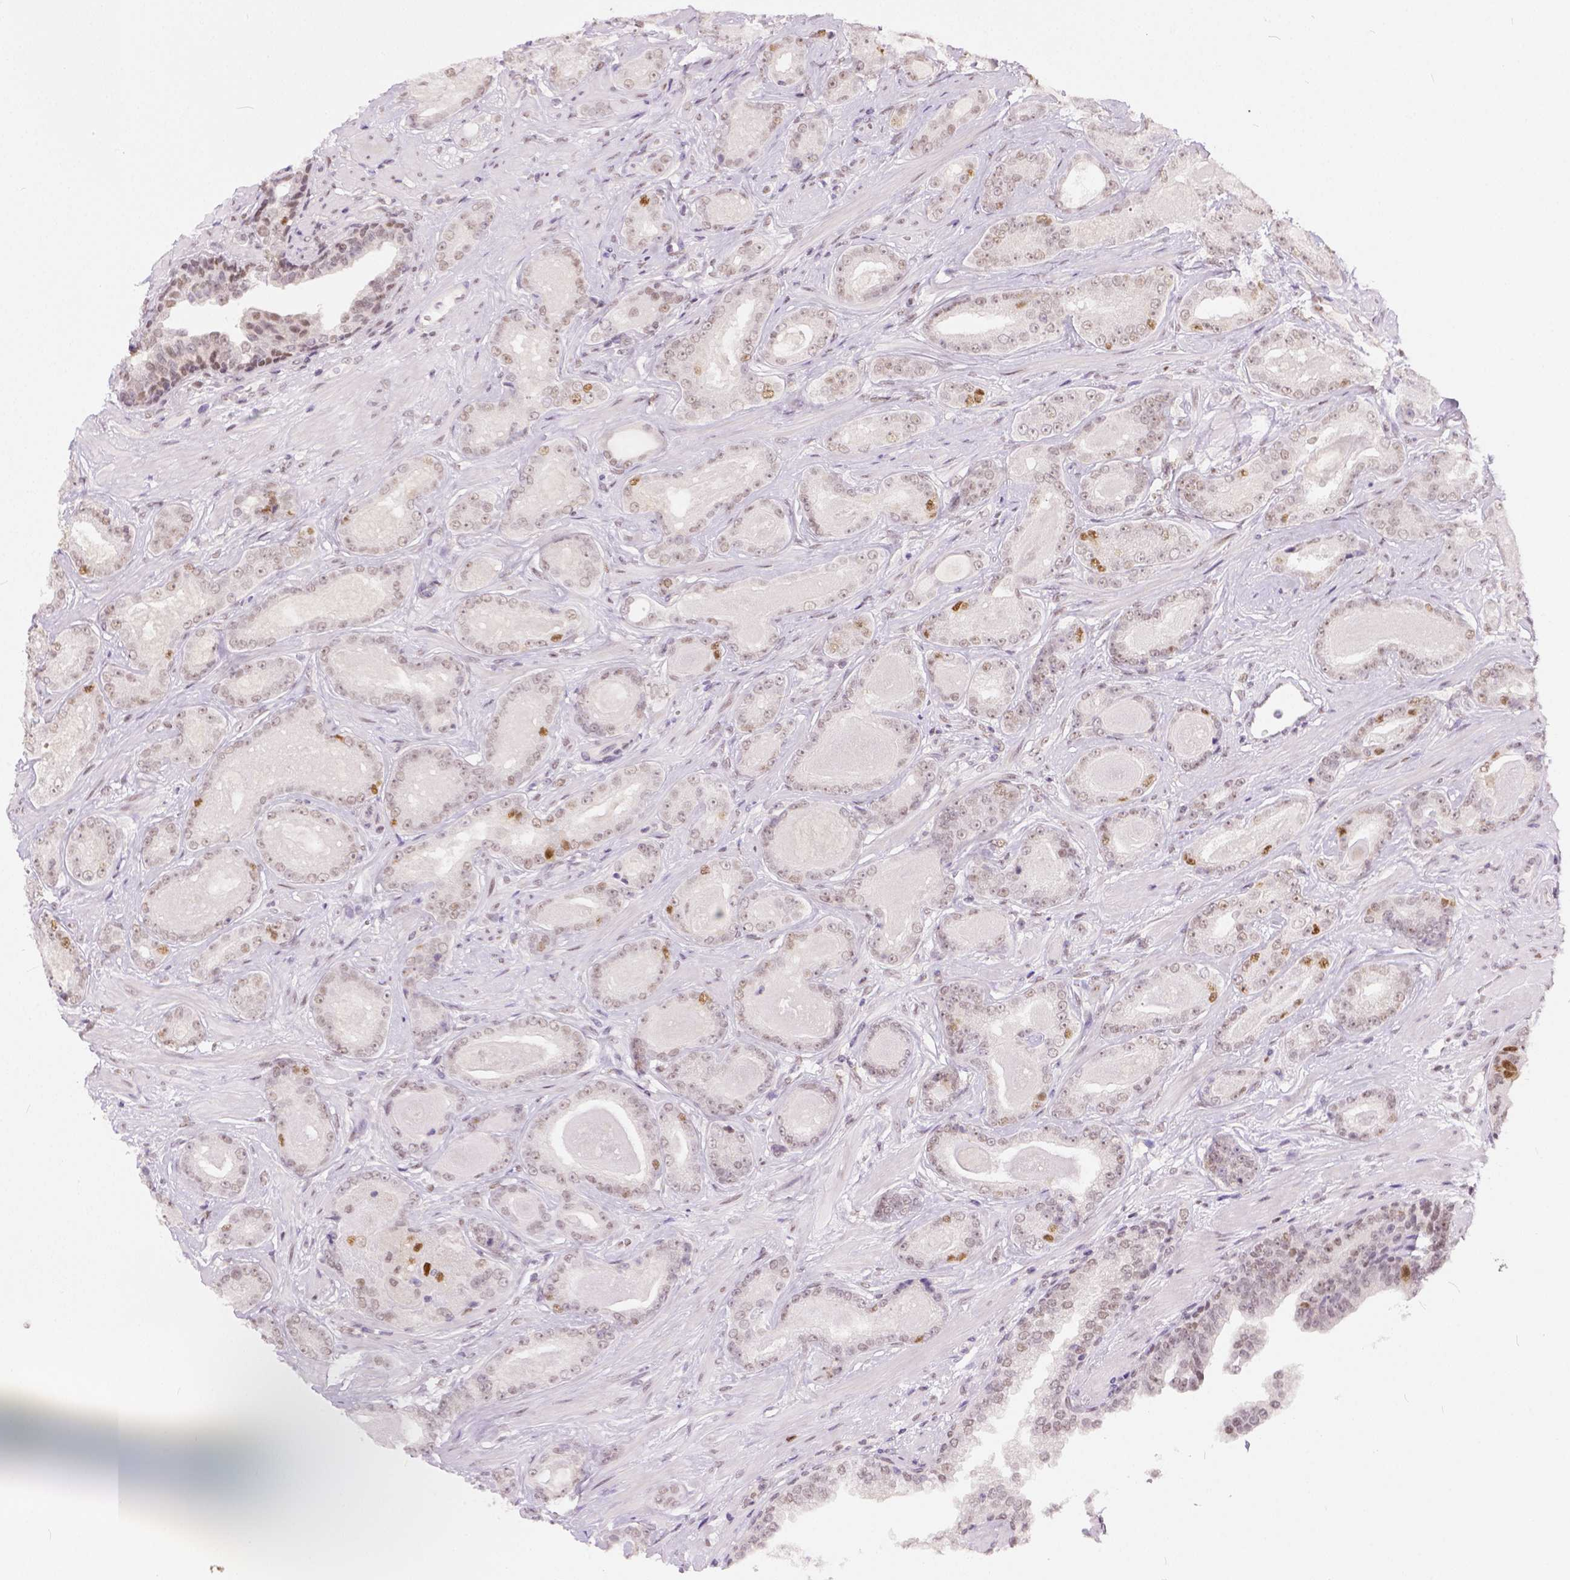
{"staining": {"intensity": "weak", "quantity": "25%-75%", "location": "nuclear"}, "tissue": "prostate cancer", "cell_type": "Tumor cells", "image_type": "cancer", "snomed": [{"axis": "morphology", "description": "Adenocarcinoma, Low grade"}, {"axis": "topography", "description": "Prostate"}], "caption": "Tumor cells demonstrate weak nuclear expression in approximately 25%-75% of cells in prostate cancer.", "gene": "ERCC1", "patient": {"sex": "male", "age": 61}}